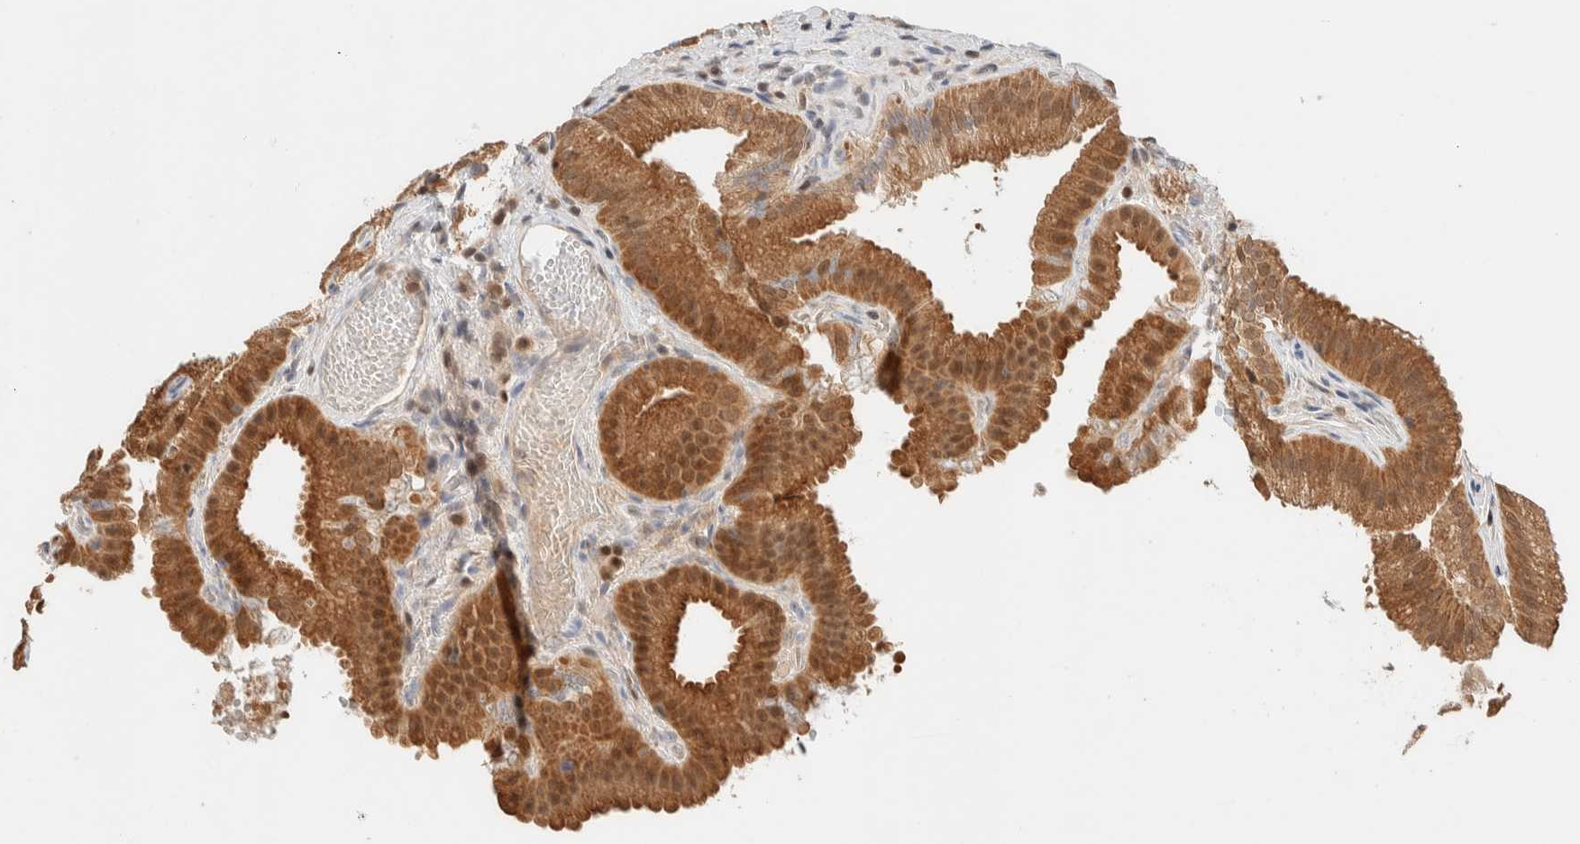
{"staining": {"intensity": "moderate", "quantity": ">75%", "location": "cytoplasmic/membranous"}, "tissue": "gallbladder", "cell_type": "Glandular cells", "image_type": "normal", "snomed": [{"axis": "morphology", "description": "Normal tissue, NOS"}, {"axis": "topography", "description": "Gallbladder"}], "caption": "Brown immunohistochemical staining in normal human gallbladder exhibits moderate cytoplasmic/membranous expression in approximately >75% of glandular cells. (Brightfield microscopy of DAB IHC at high magnification).", "gene": "C8orf76", "patient": {"sex": "female", "age": 30}}